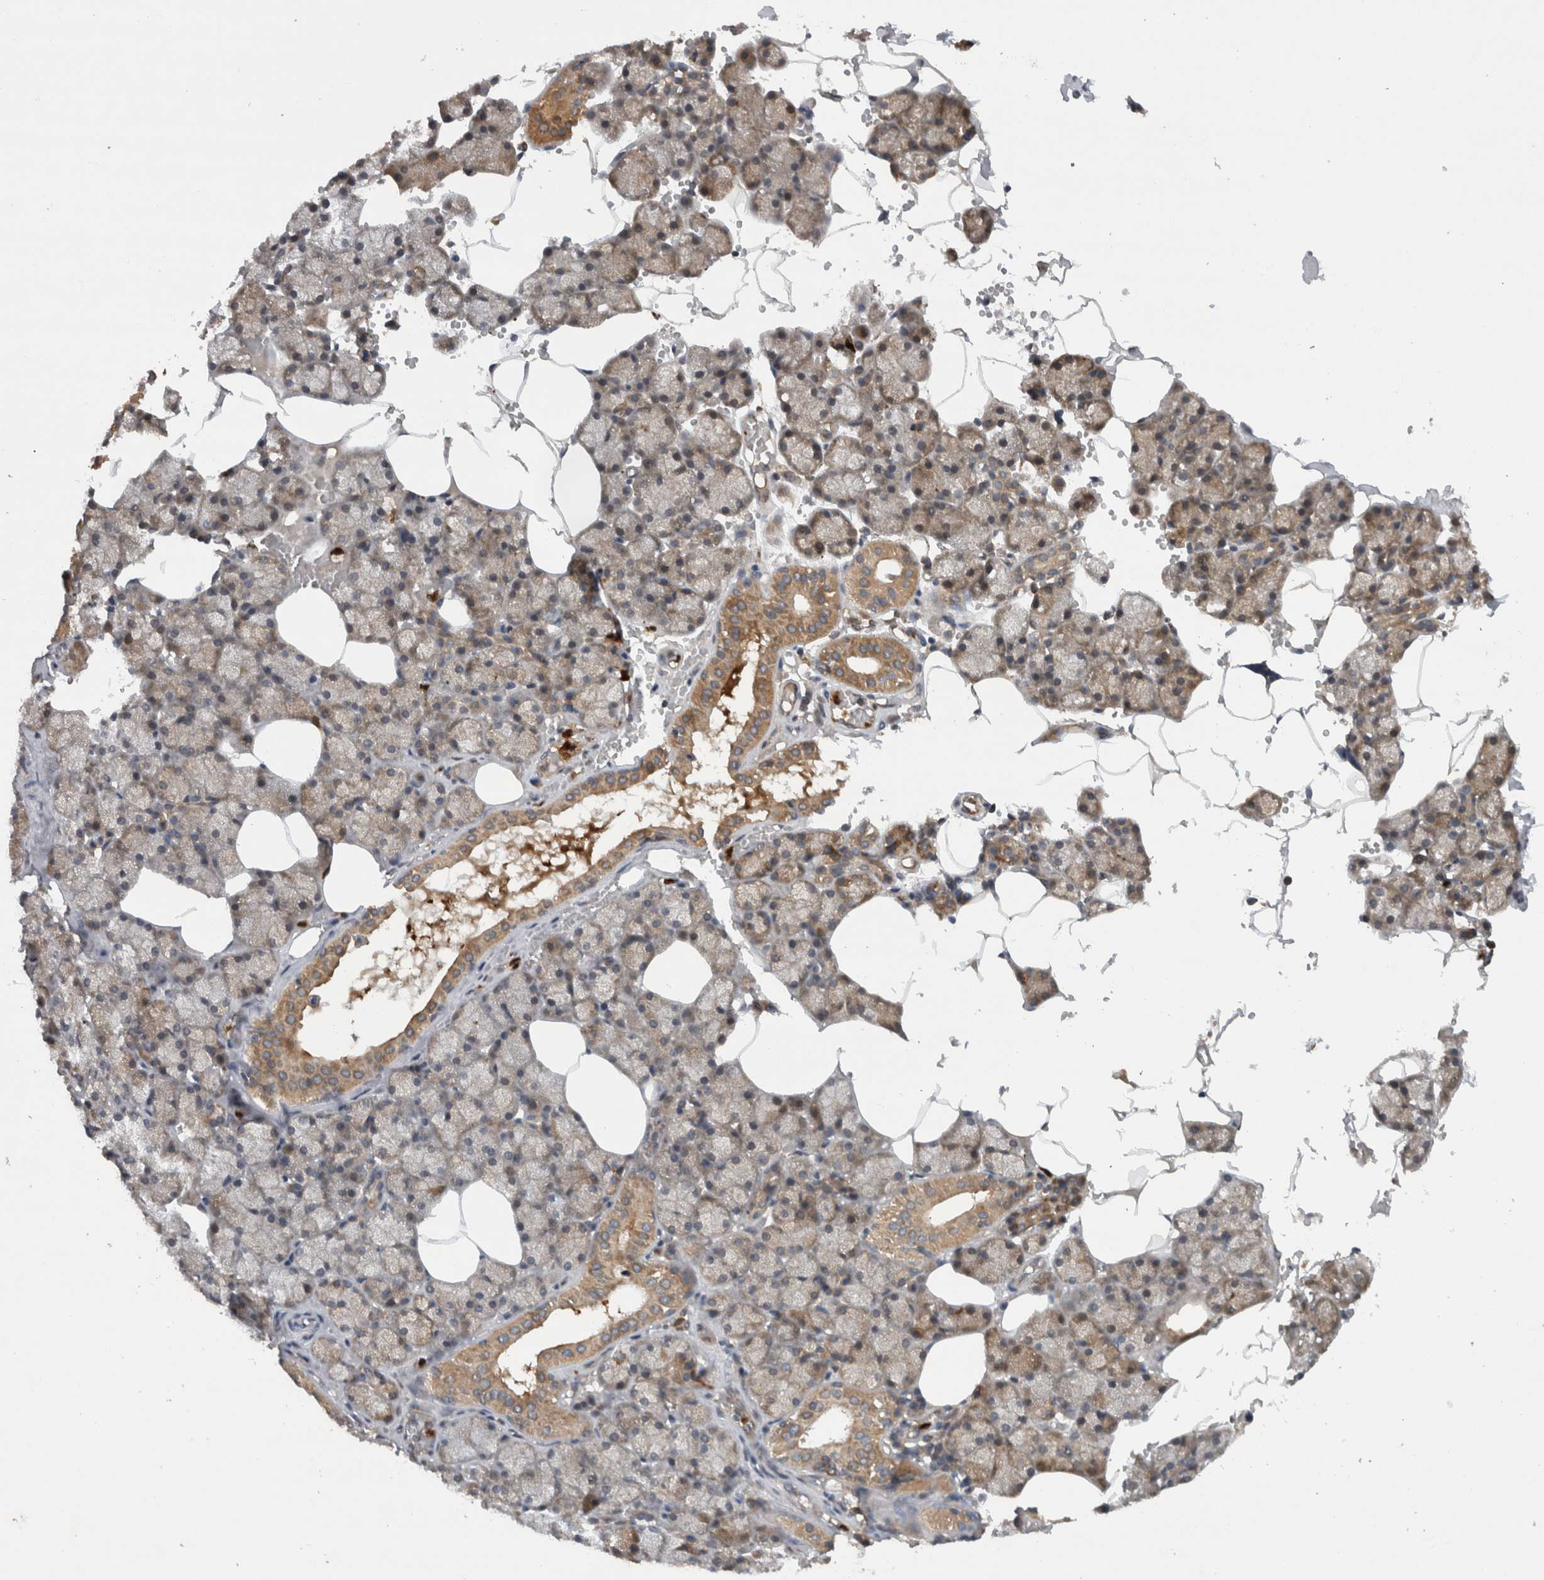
{"staining": {"intensity": "moderate", "quantity": ">75%", "location": "cytoplasmic/membranous"}, "tissue": "salivary gland", "cell_type": "Glandular cells", "image_type": "normal", "snomed": [{"axis": "morphology", "description": "Normal tissue, NOS"}, {"axis": "topography", "description": "Salivary gland"}], "caption": "Moderate cytoplasmic/membranous positivity is seen in about >75% of glandular cells in benign salivary gland.", "gene": "PDCD2", "patient": {"sex": "male", "age": 62}}